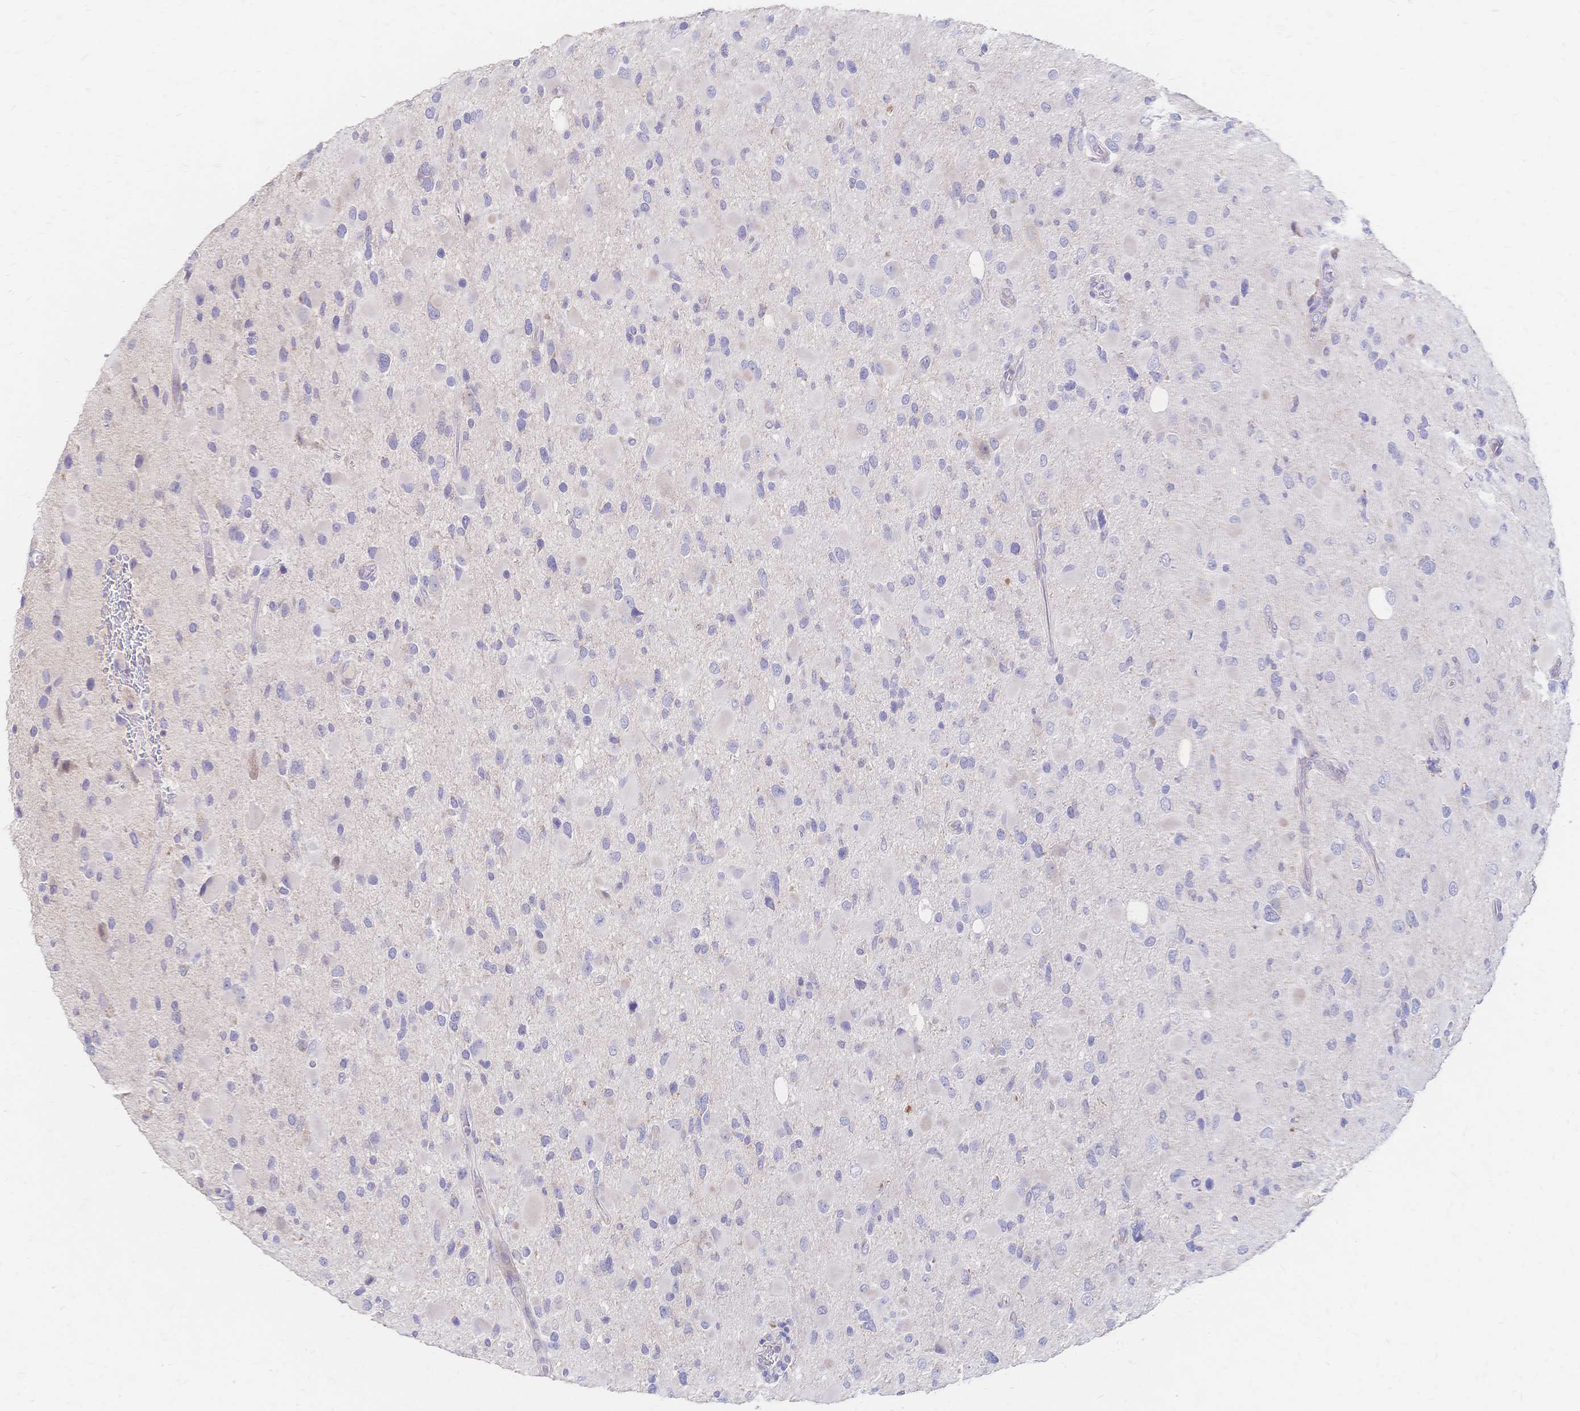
{"staining": {"intensity": "negative", "quantity": "none", "location": "none"}, "tissue": "glioma", "cell_type": "Tumor cells", "image_type": "cancer", "snomed": [{"axis": "morphology", "description": "Glioma, malignant, Low grade"}, {"axis": "topography", "description": "Brain"}], "caption": "Tumor cells are negative for protein expression in human malignant glioma (low-grade).", "gene": "VWC2L", "patient": {"sex": "female", "age": 32}}